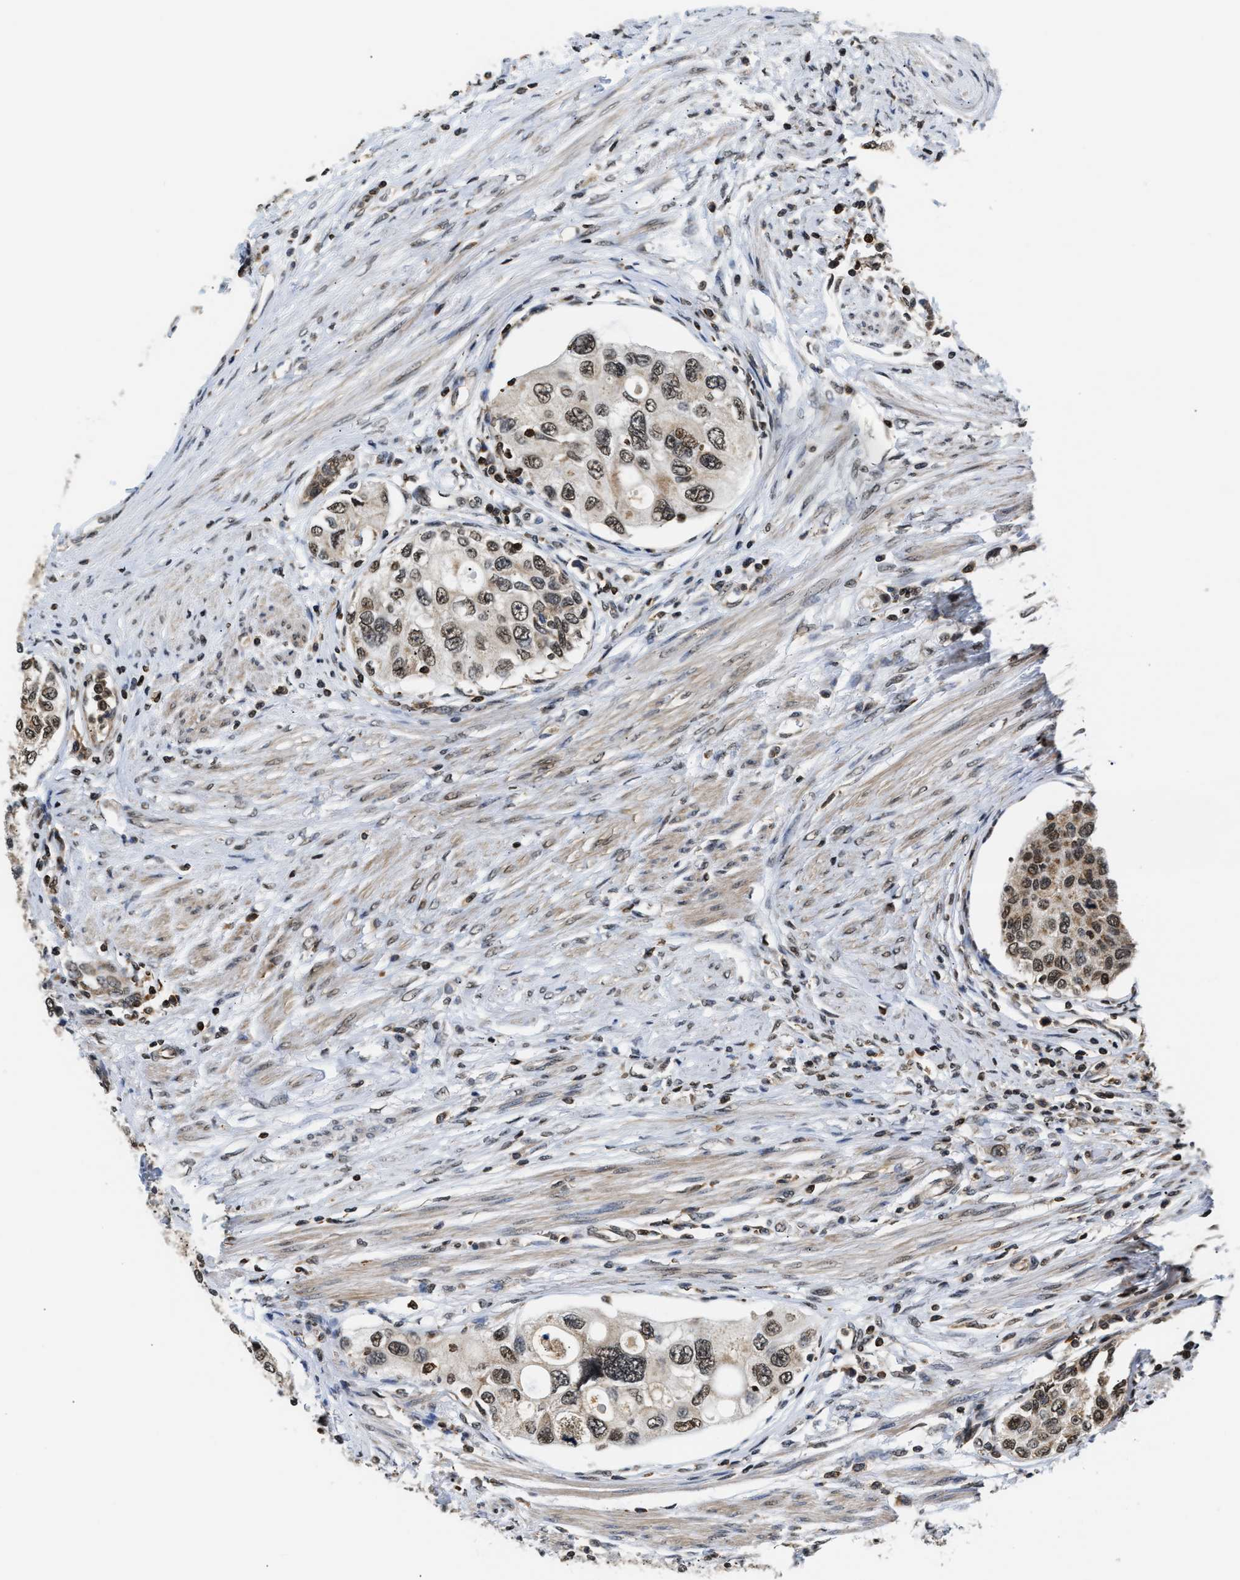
{"staining": {"intensity": "moderate", "quantity": ">75%", "location": "nuclear"}, "tissue": "urothelial cancer", "cell_type": "Tumor cells", "image_type": "cancer", "snomed": [{"axis": "morphology", "description": "Urothelial carcinoma, High grade"}, {"axis": "topography", "description": "Urinary bladder"}], "caption": "Immunohistochemistry (IHC) staining of urothelial cancer, which reveals medium levels of moderate nuclear staining in about >75% of tumor cells indicating moderate nuclear protein staining. The staining was performed using DAB (brown) for protein detection and nuclei were counterstained in hematoxylin (blue).", "gene": "STK10", "patient": {"sex": "female", "age": 56}}